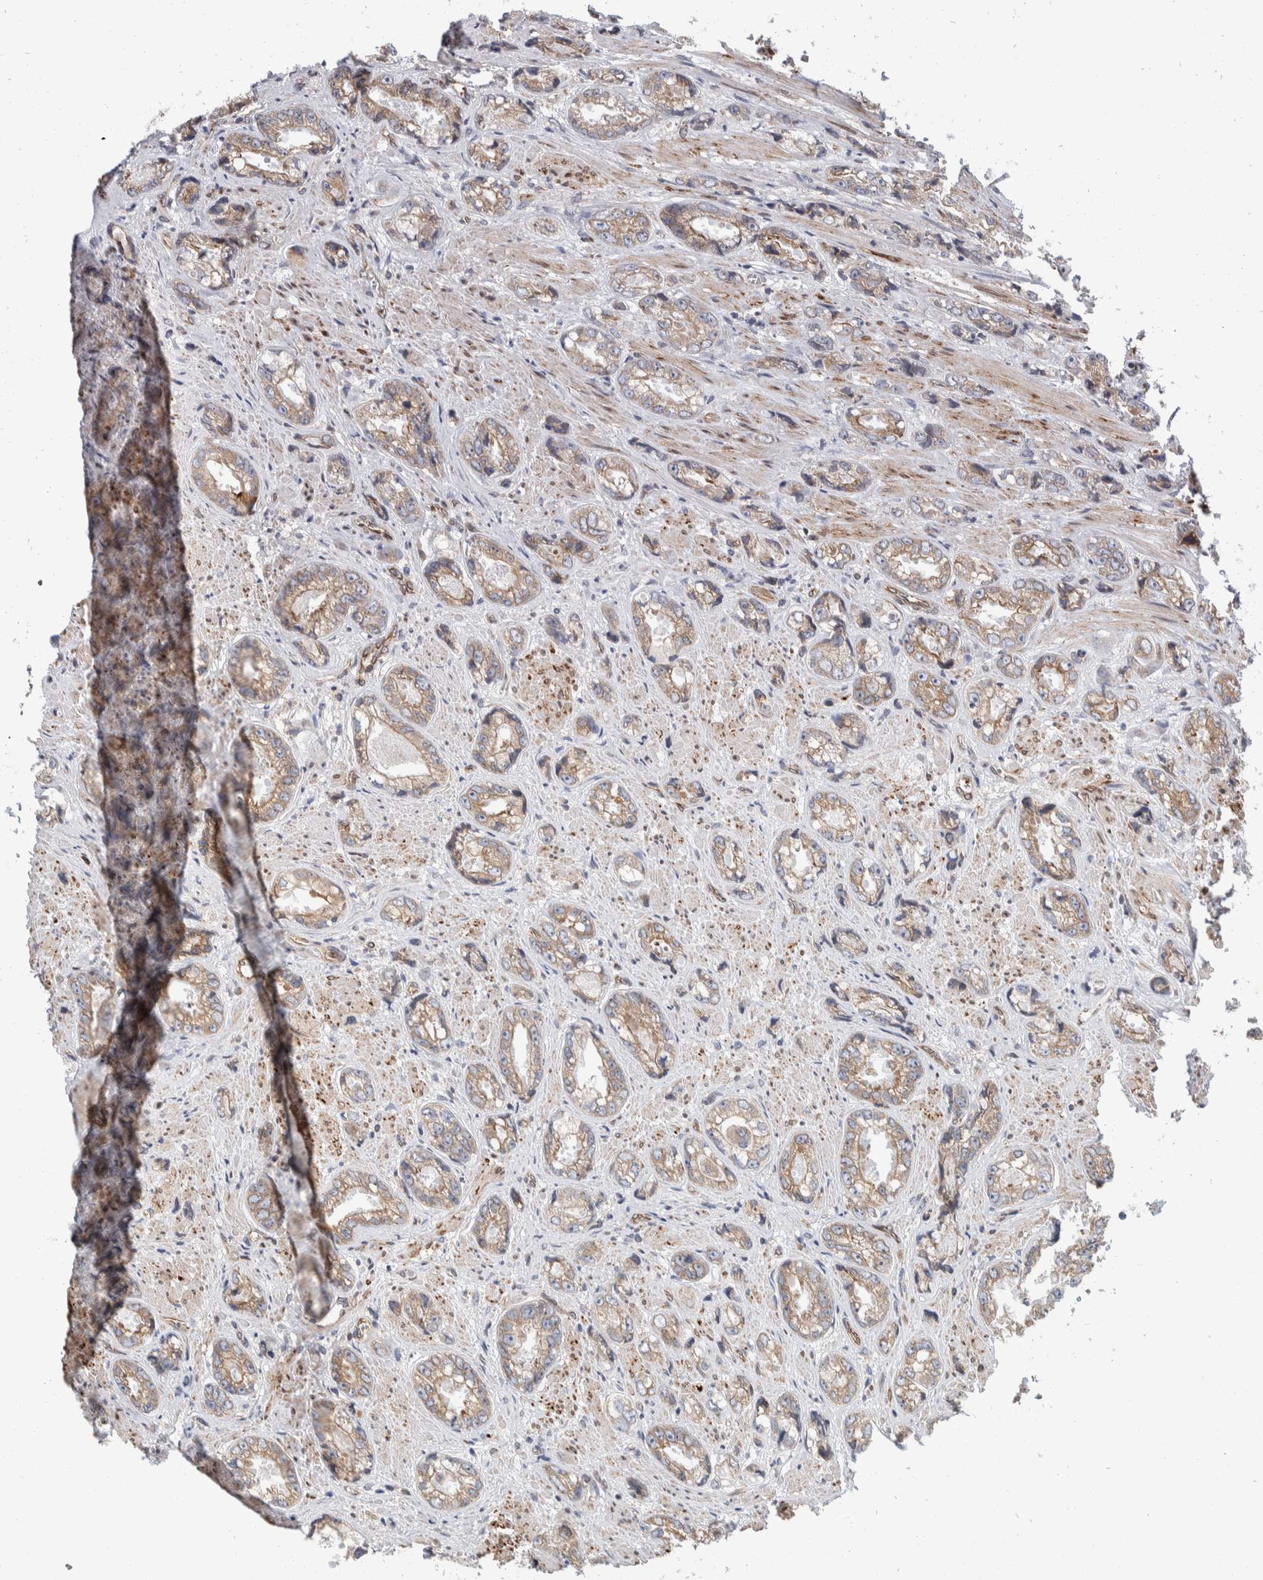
{"staining": {"intensity": "moderate", "quantity": ">75%", "location": "cytoplasmic/membranous"}, "tissue": "prostate cancer", "cell_type": "Tumor cells", "image_type": "cancer", "snomed": [{"axis": "morphology", "description": "Adenocarcinoma, High grade"}, {"axis": "topography", "description": "Prostate"}], "caption": "Prostate cancer tissue displays moderate cytoplasmic/membranous staining in about >75% of tumor cells", "gene": "TMEM245", "patient": {"sex": "male", "age": 61}}